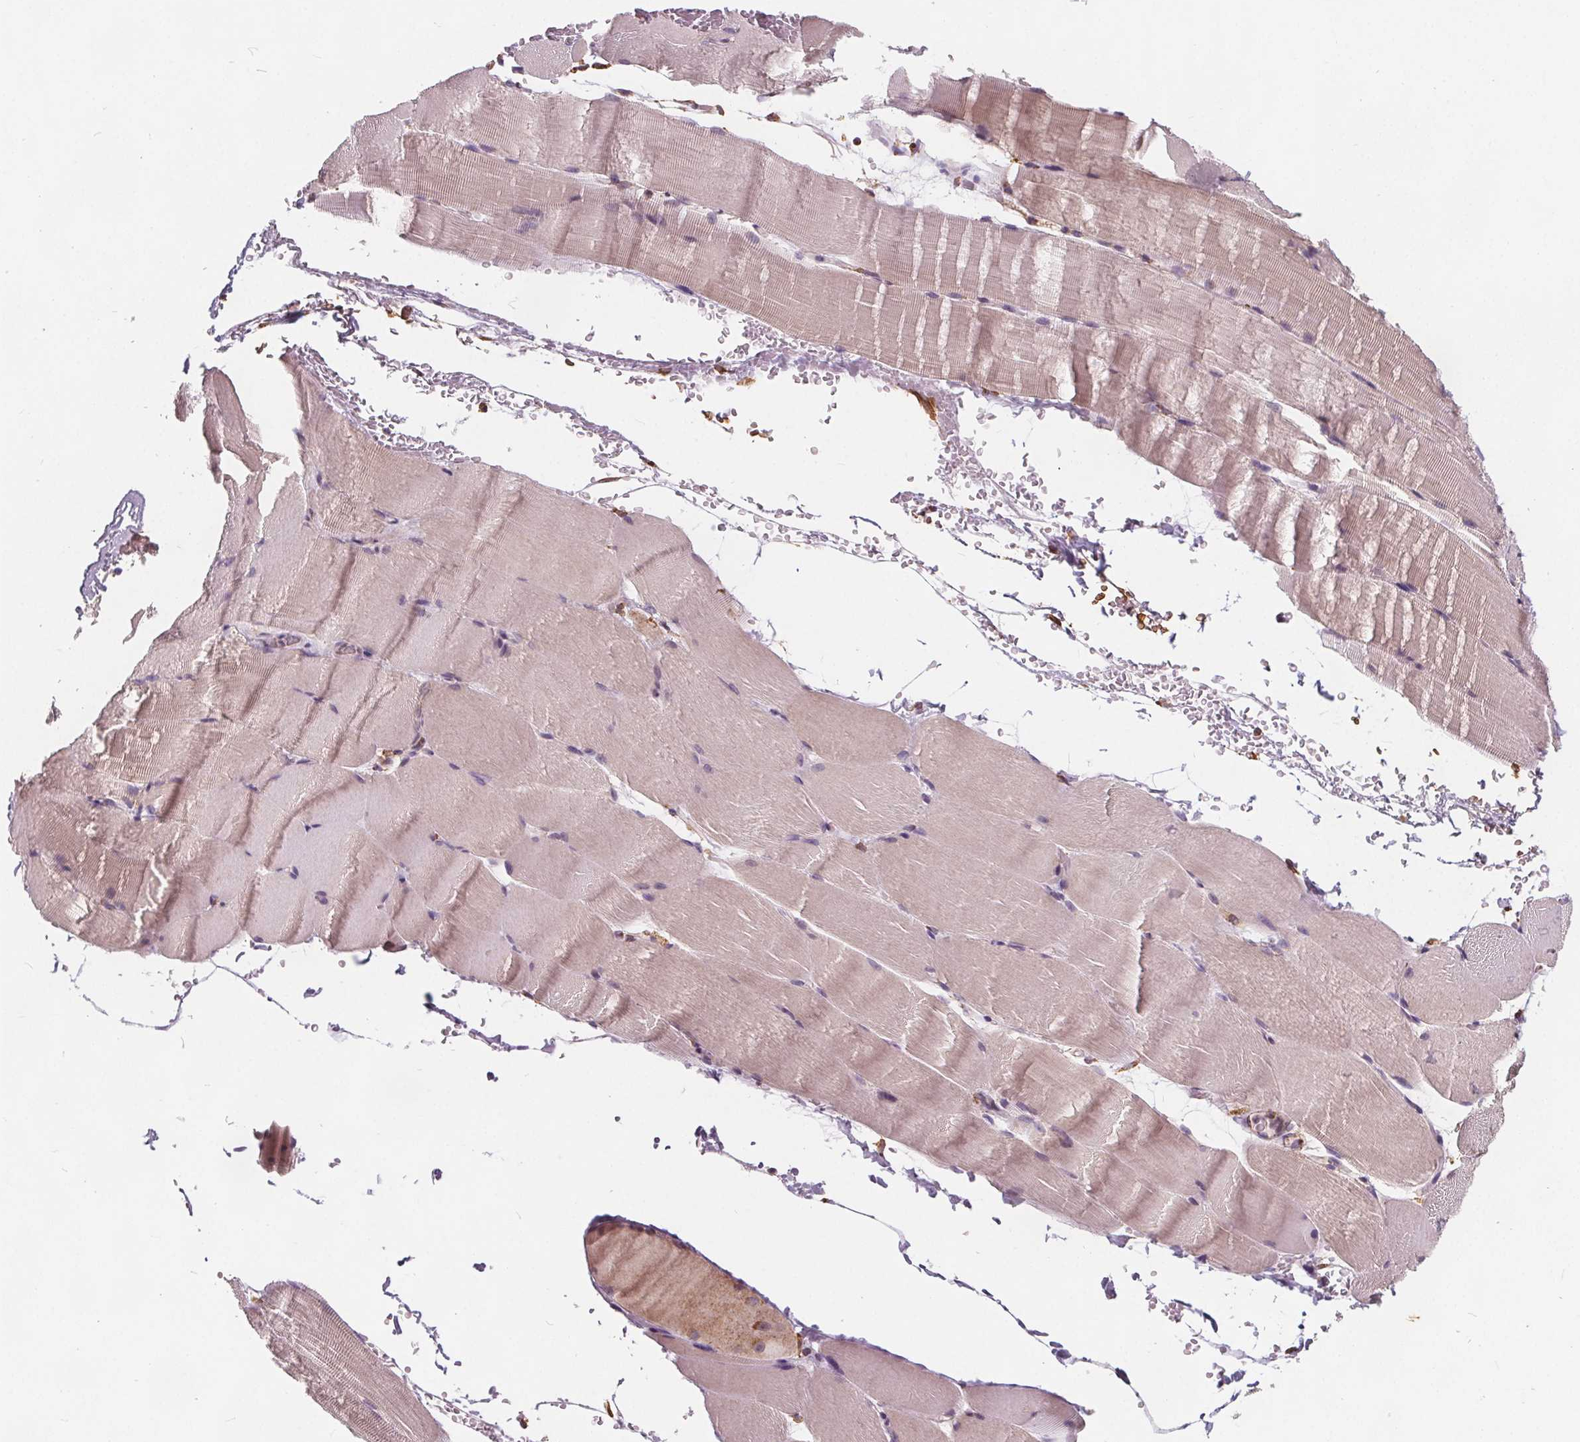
{"staining": {"intensity": "weak", "quantity": "<25%", "location": "cytoplasmic/membranous"}, "tissue": "skeletal muscle", "cell_type": "Myocytes", "image_type": "normal", "snomed": [{"axis": "morphology", "description": "Normal tissue, NOS"}, {"axis": "topography", "description": "Skeletal muscle"}], "caption": "Human skeletal muscle stained for a protein using immunohistochemistry reveals no staining in myocytes.", "gene": "PLSCR3", "patient": {"sex": "female", "age": 37}}